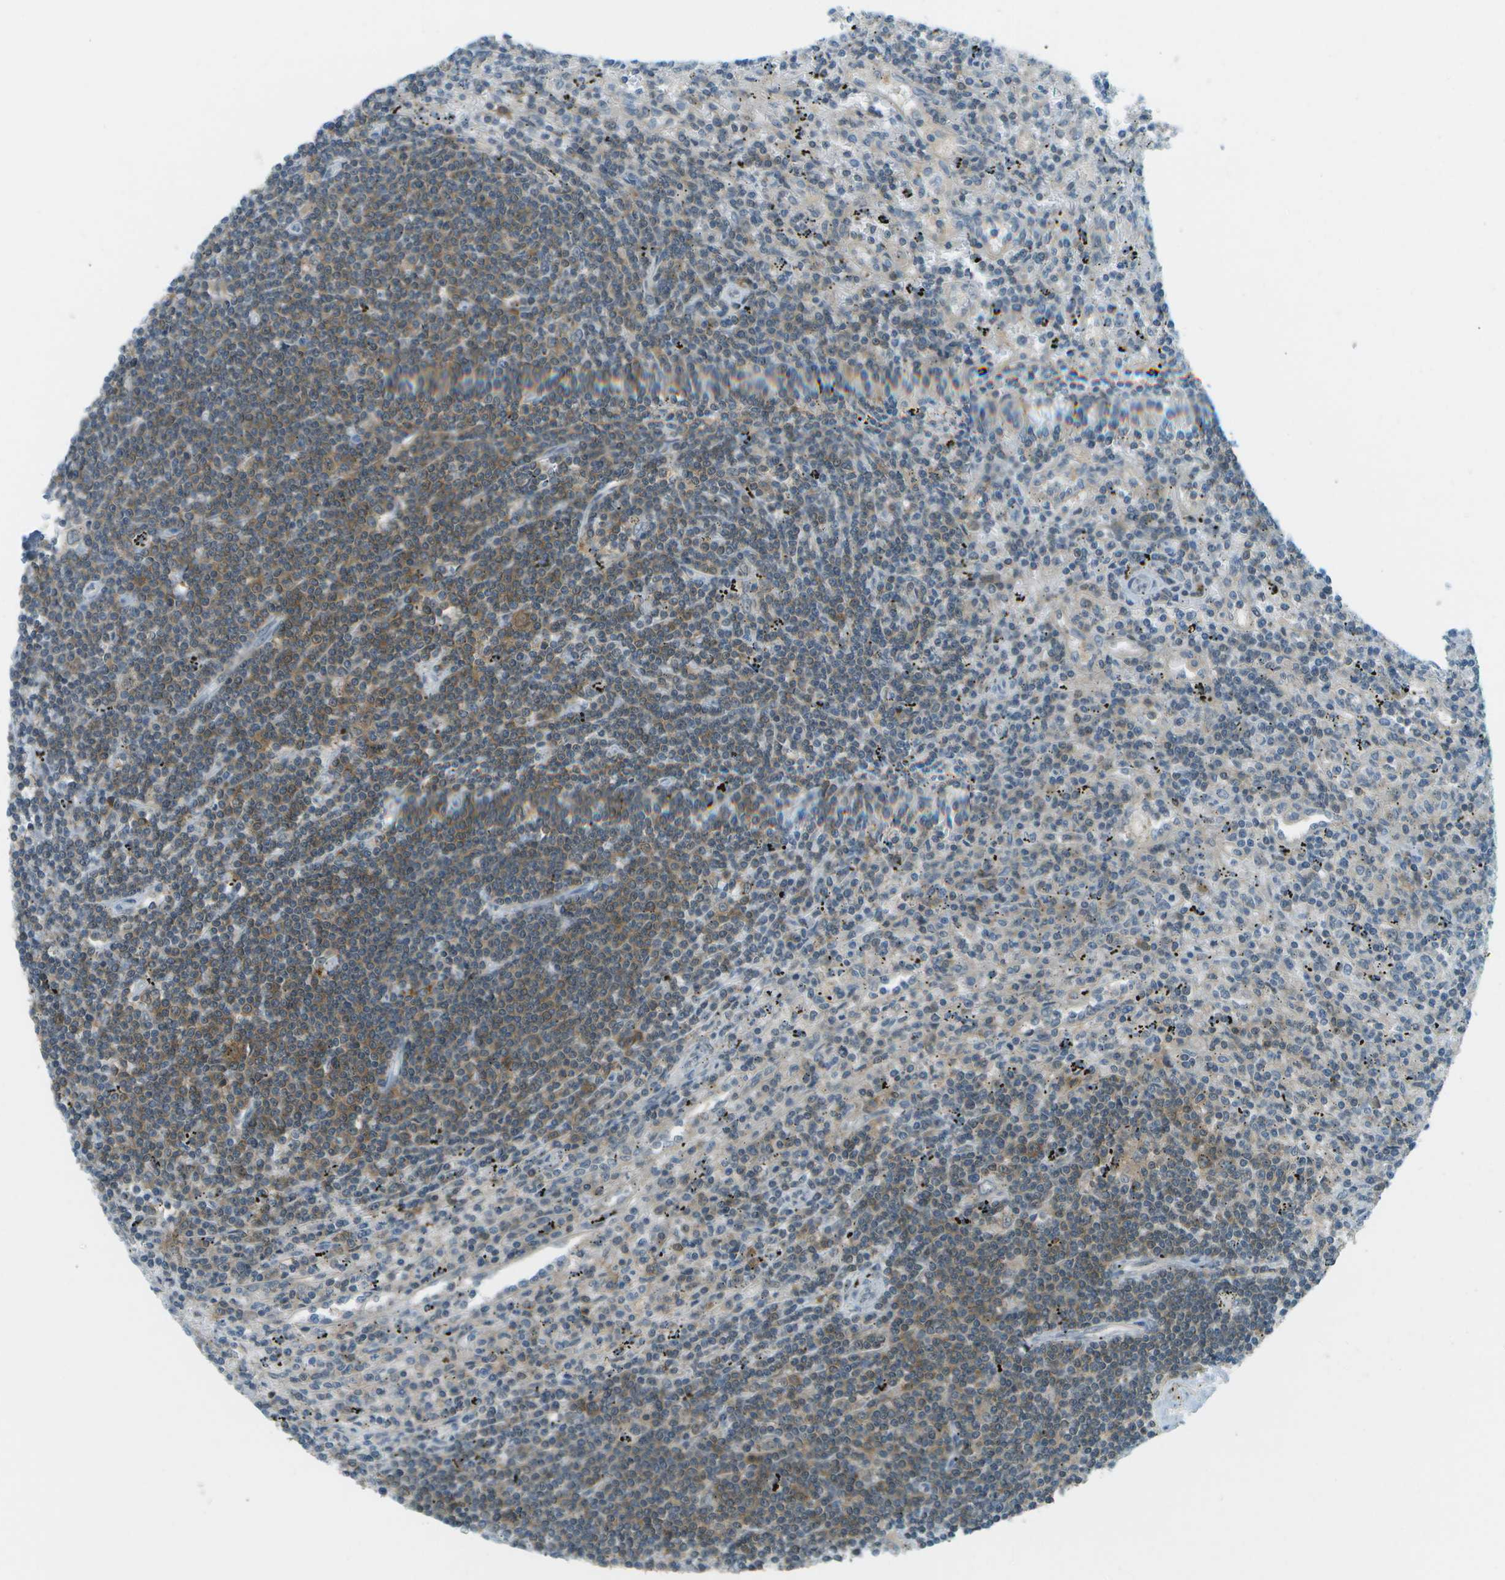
{"staining": {"intensity": "moderate", "quantity": "25%-75%", "location": "cytoplasmic/membranous"}, "tissue": "lymphoma", "cell_type": "Tumor cells", "image_type": "cancer", "snomed": [{"axis": "morphology", "description": "Malignant lymphoma, non-Hodgkin's type, Low grade"}, {"axis": "topography", "description": "Spleen"}], "caption": "Protein staining of lymphoma tissue displays moderate cytoplasmic/membranous expression in about 25%-75% of tumor cells.", "gene": "CDH23", "patient": {"sex": "male", "age": 76}}